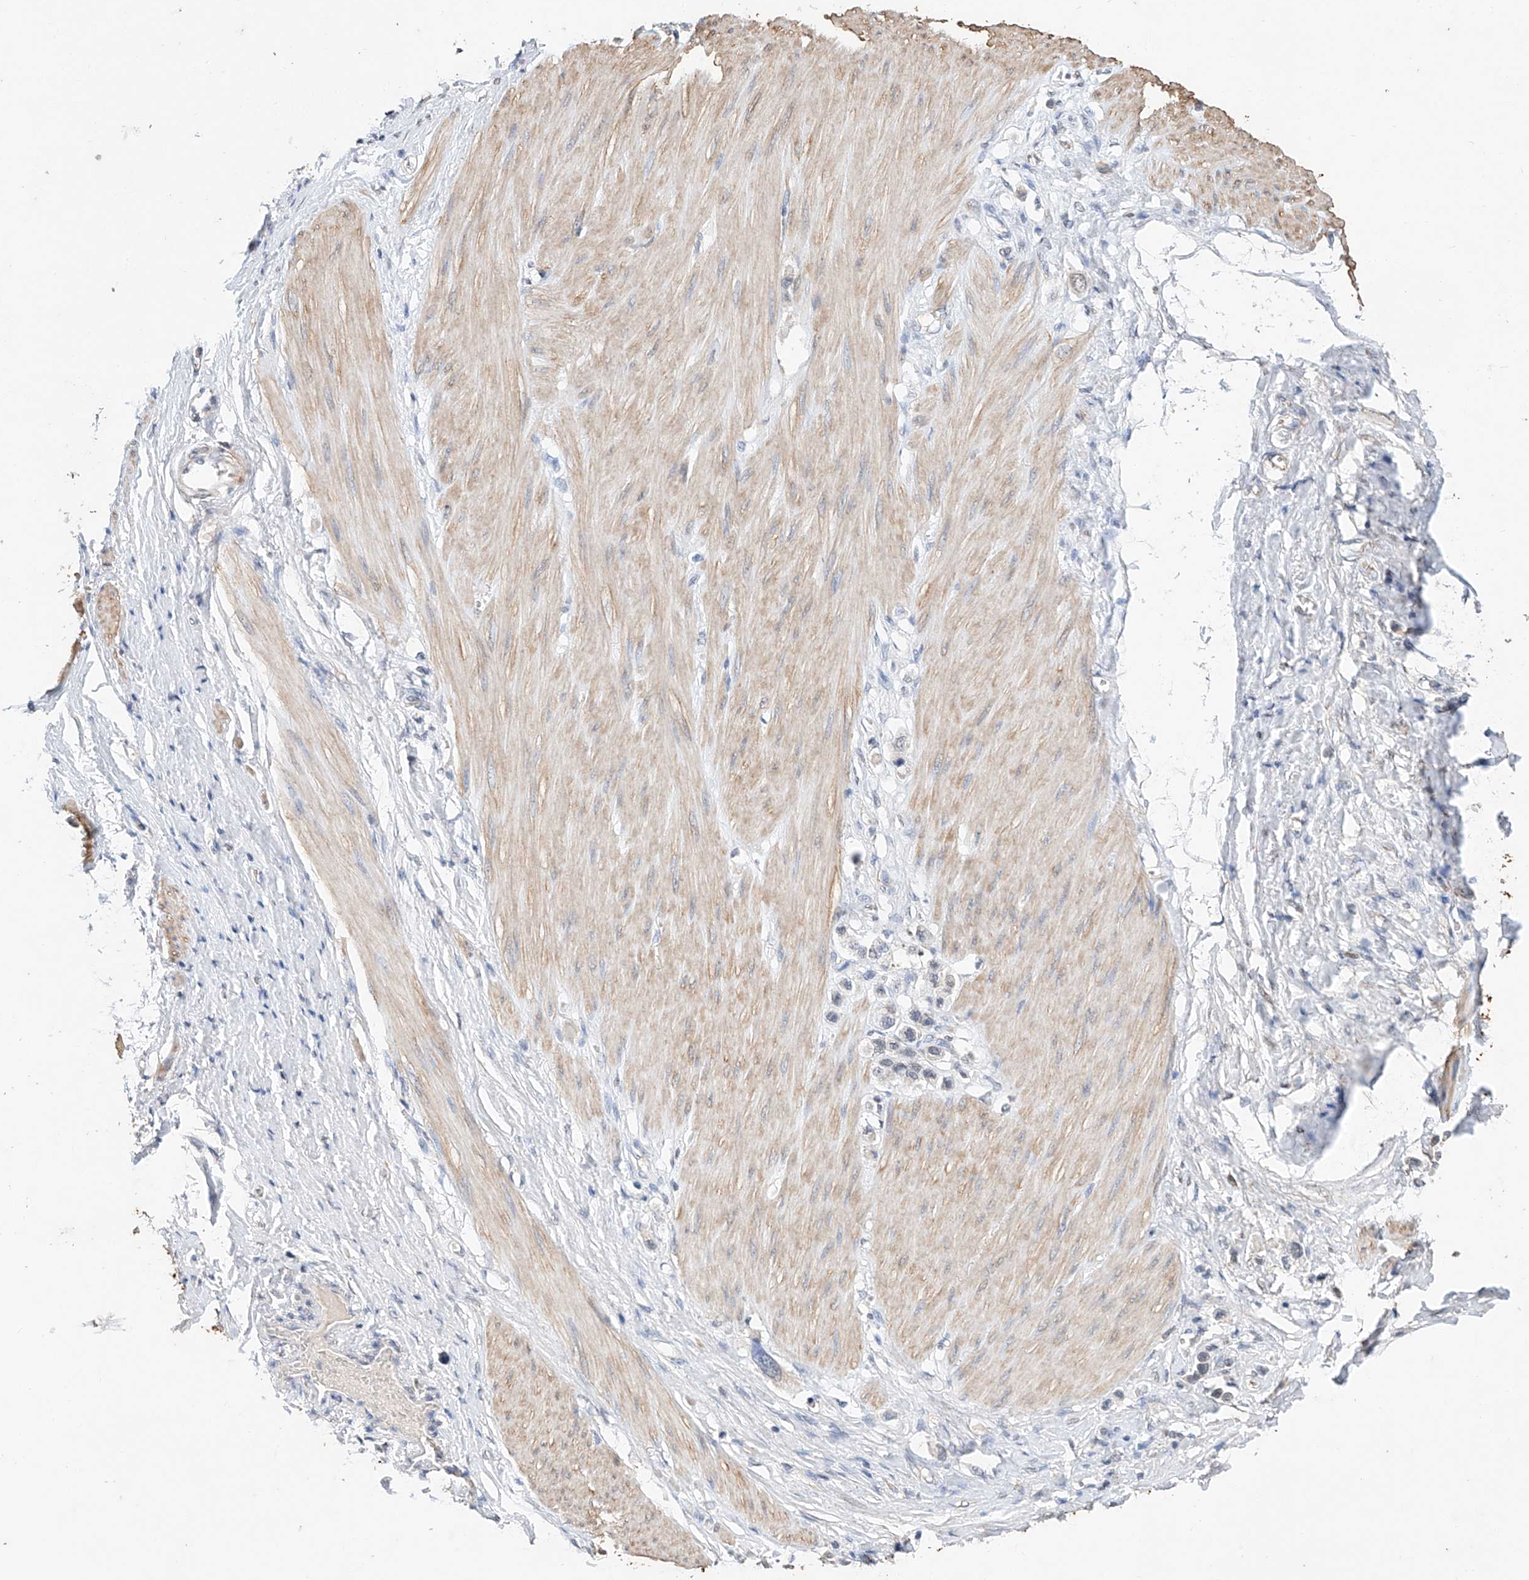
{"staining": {"intensity": "negative", "quantity": "none", "location": "none"}, "tissue": "stomach cancer", "cell_type": "Tumor cells", "image_type": "cancer", "snomed": [{"axis": "morphology", "description": "Adenocarcinoma, NOS"}, {"axis": "topography", "description": "Stomach"}], "caption": "Human stomach cancer stained for a protein using immunohistochemistry (IHC) displays no staining in tumor cells.", "gene": "CTDP1", "patient": {"sex": "female", "age": 65}}